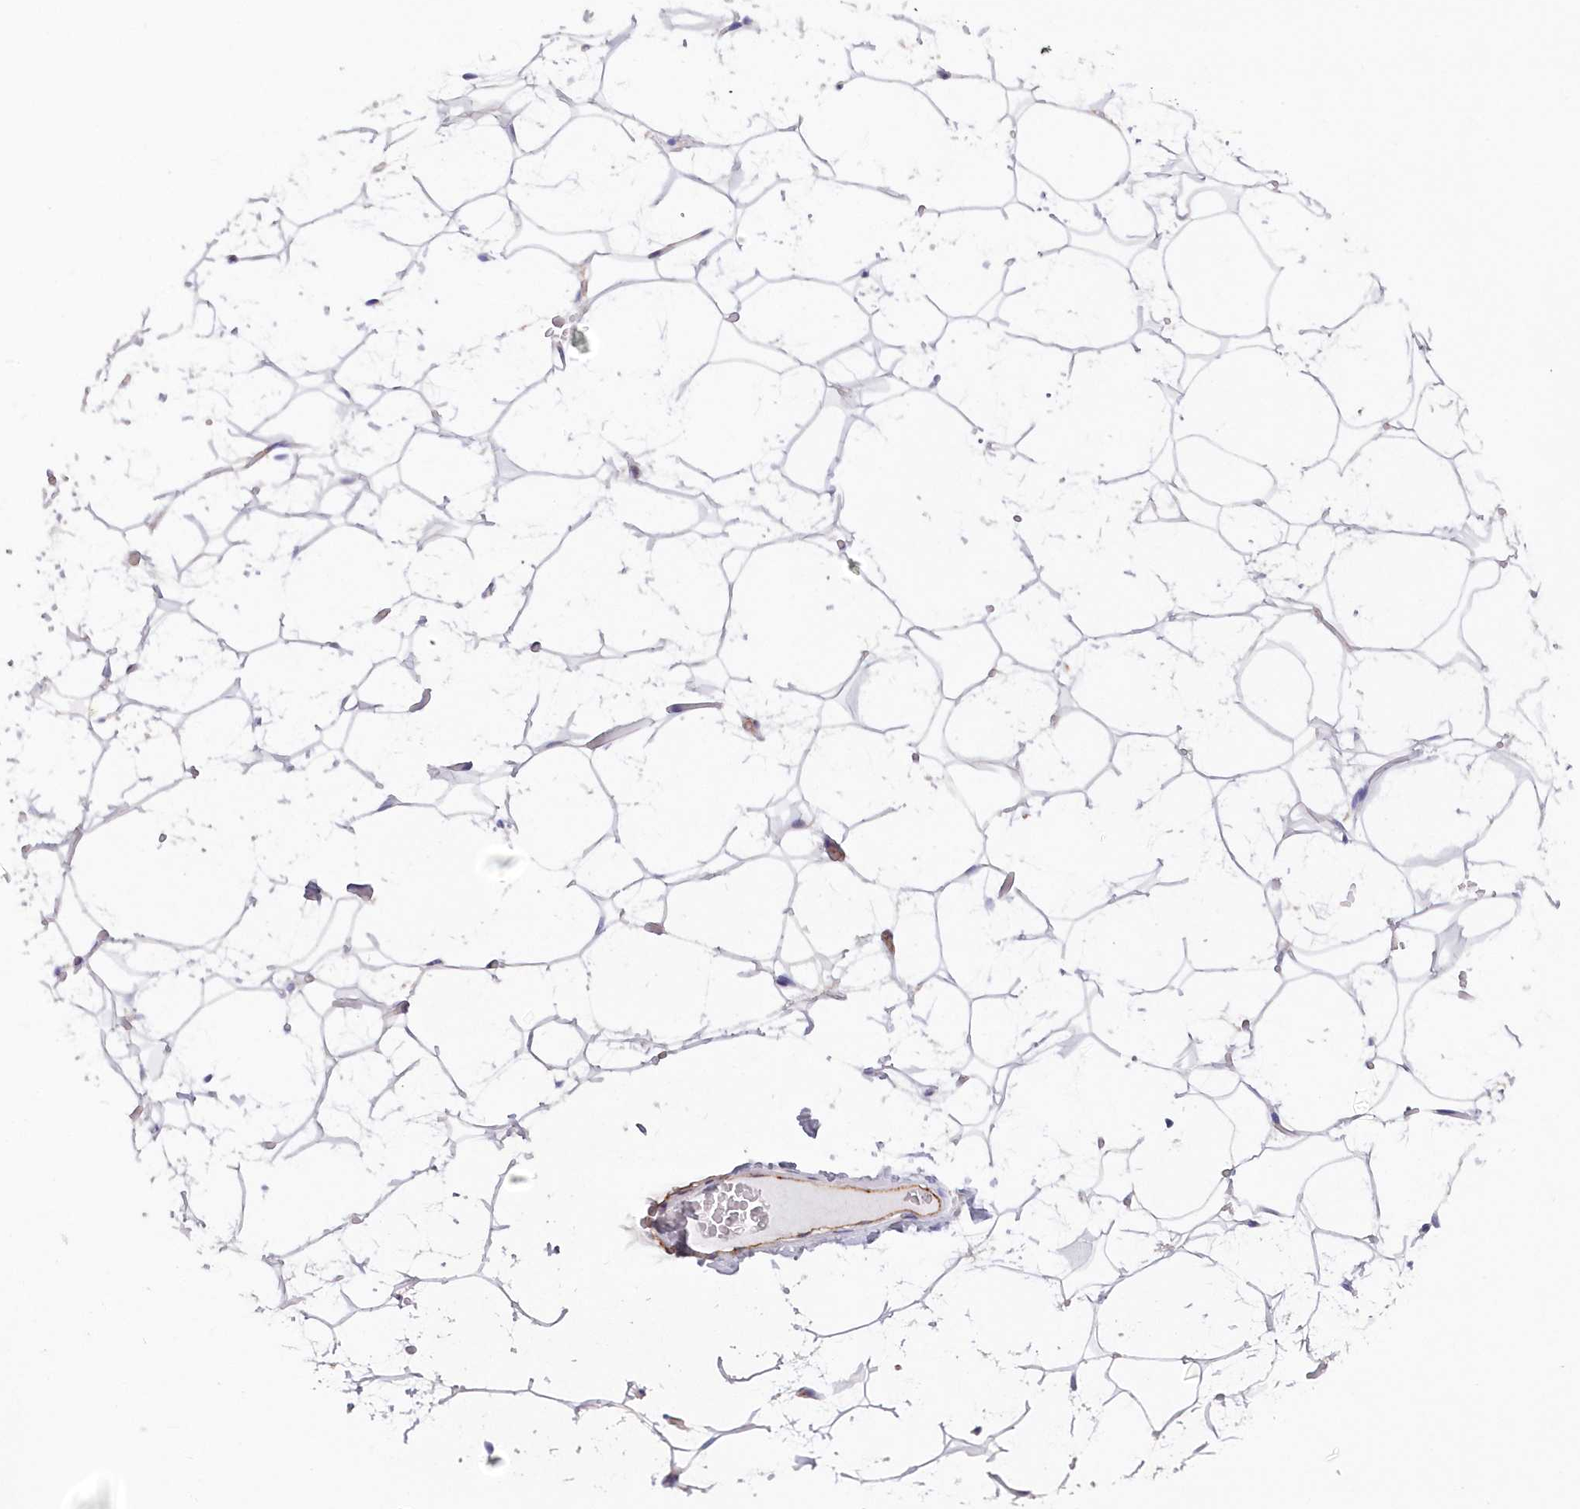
{"staining": {"intensity": "negative", "quantity": "none", "location": "none"}, "tissue": "adipose tissue", "cell_type": "Adipocytes", "image_type": "normal", "snomed": [{"axis": "morphology", "description": "Normal tissue, NOS"}, {"axis": "topography", "description": "Breast"}], "caption": "Photomicrograph shows no protein positivity in adipocytes of unremarkable adipose tissue.", "gene": "RAB11FIP5", "patient": {"sex": "female", "age": 26}}